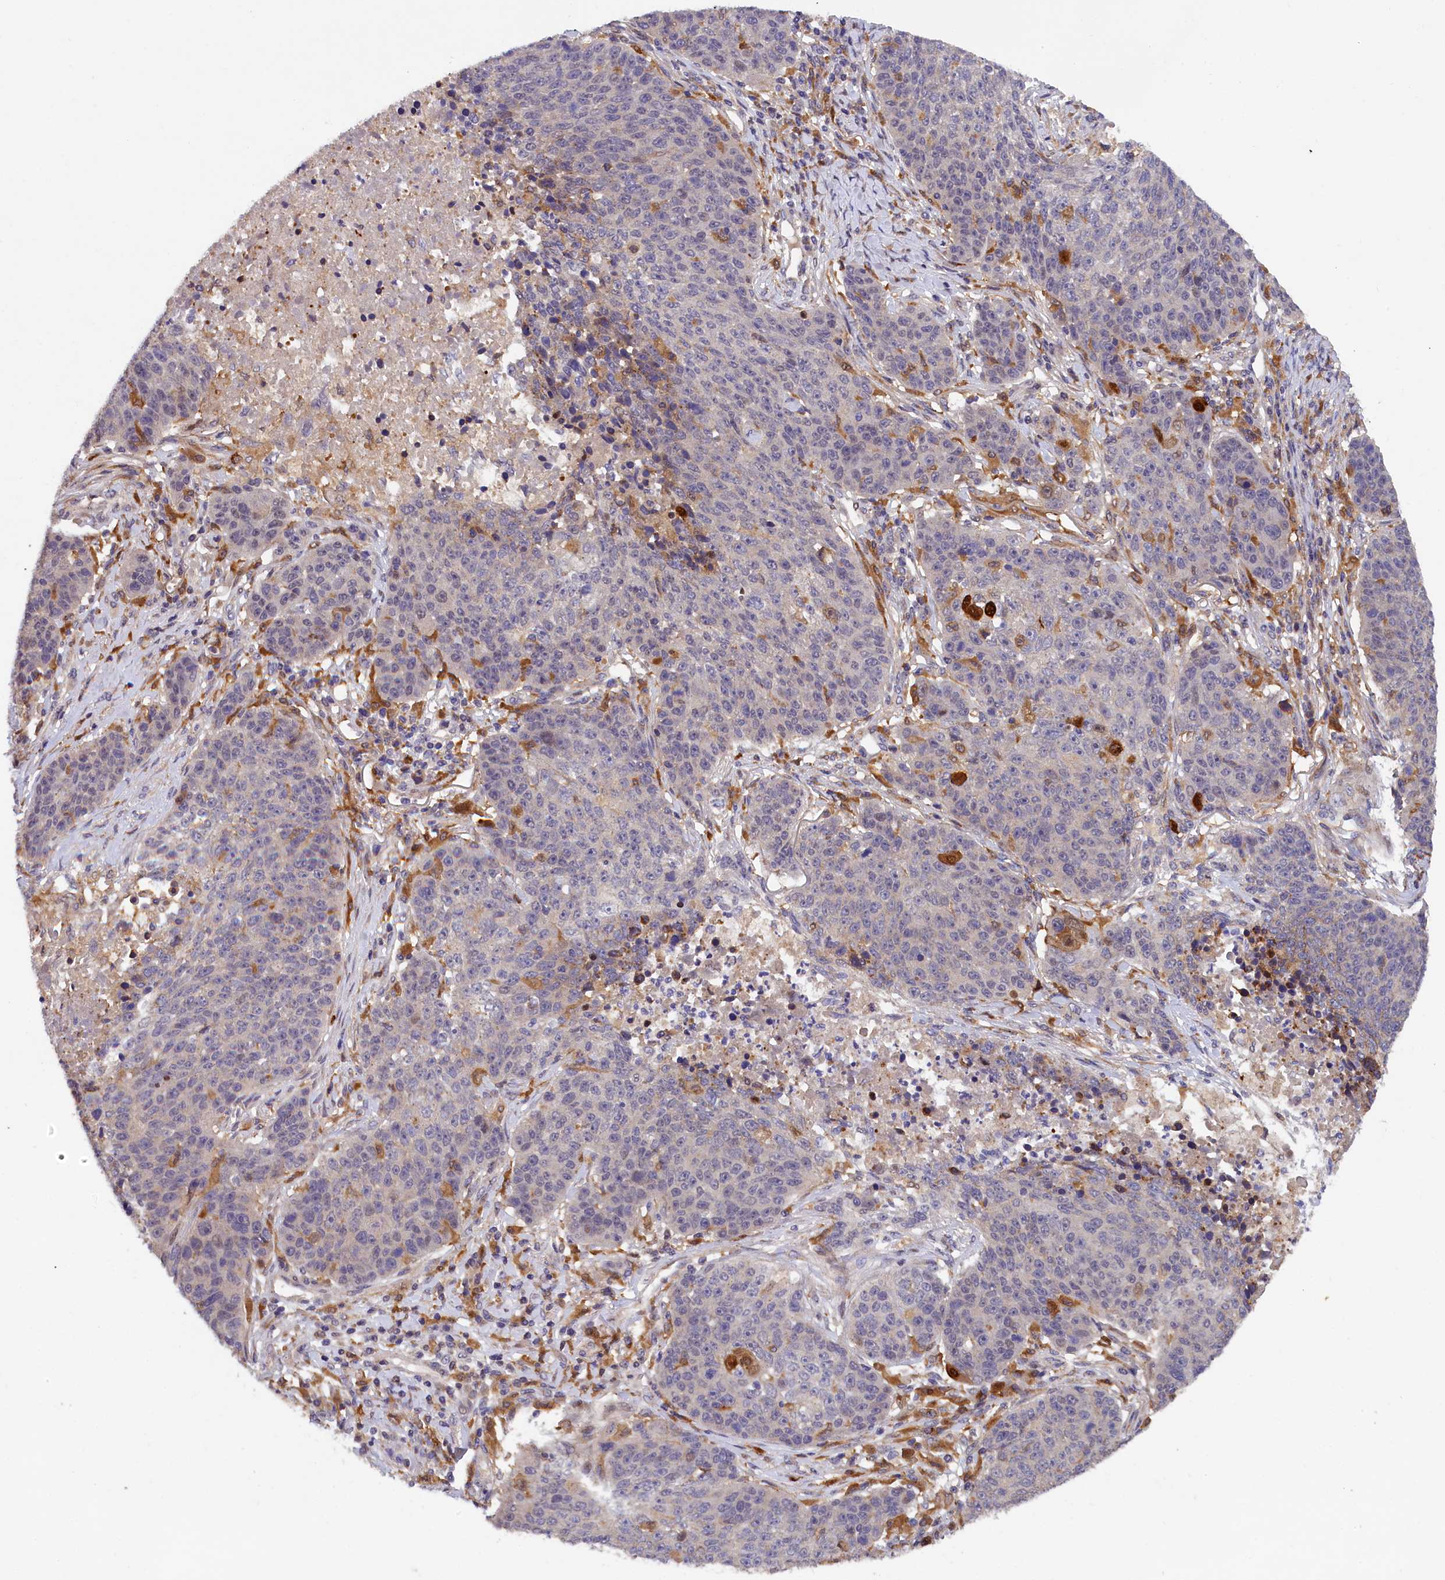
{"staining": {"intensity": "moderate", "quantity": "<25%", "location": "cytoplasmic/membranous"}, "tissue": "lung cancer", "cell_type": "Tumor cells", "image_type": "cancer", "snomed": [{"axis": "morphology", "description": "Normal tissue, NOS"}, {"axis": "morphology", "description": "Squamous cell carcinoma, NOS"}, {"axis": "topography", "description": "Lymph node"}, {"axis": "topography", "description": "Lung"}], "caption": "This is a histology image of IHC staining of lung cancer, which shows moderate expression in the cytoplasmic/membranous of tumor cells.", "gene": "NAIP", "patient": {"sex": "male", "age": 66}}